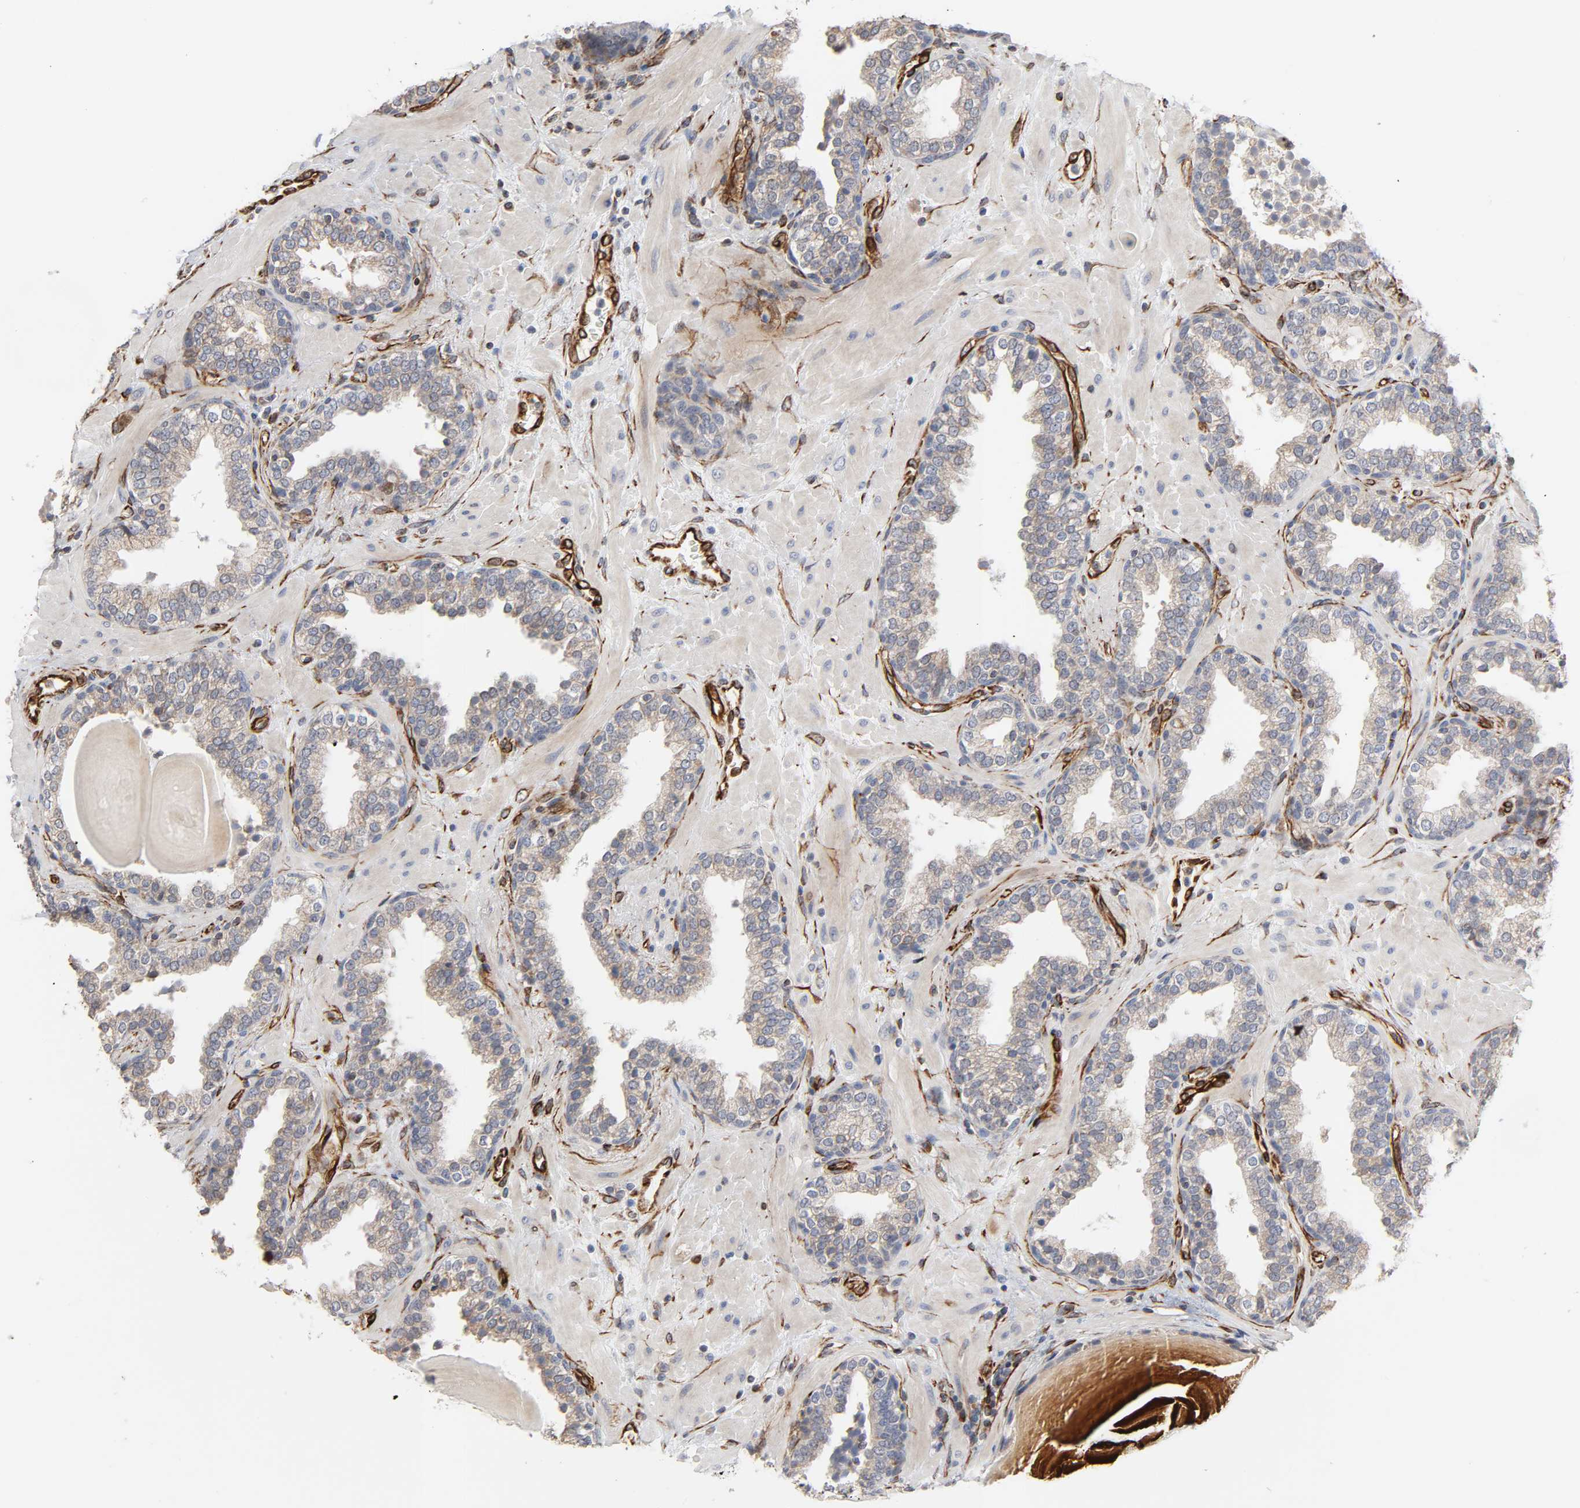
{"staining": {"intensity": "weak", "quantity": "25%-75%", "location": "cytoplasmic/membranous"}, "tissue": "prostate", "cell_type": "Glandular cells", "image_type": "normal", "snomed": [{"axis": "morphology", "description": "Normal tissue, NOS"}, {"axis": "topography", "description": "Prostate"}], "caption": "Immunohistochemical staining of benign human prostate demonstrates weak cytoplasmic/membranous protein positivity in approximately 25%-75% of glandular cells.", "gene": "FAM118A", "patient": {"sex": "male", "age": 51}}